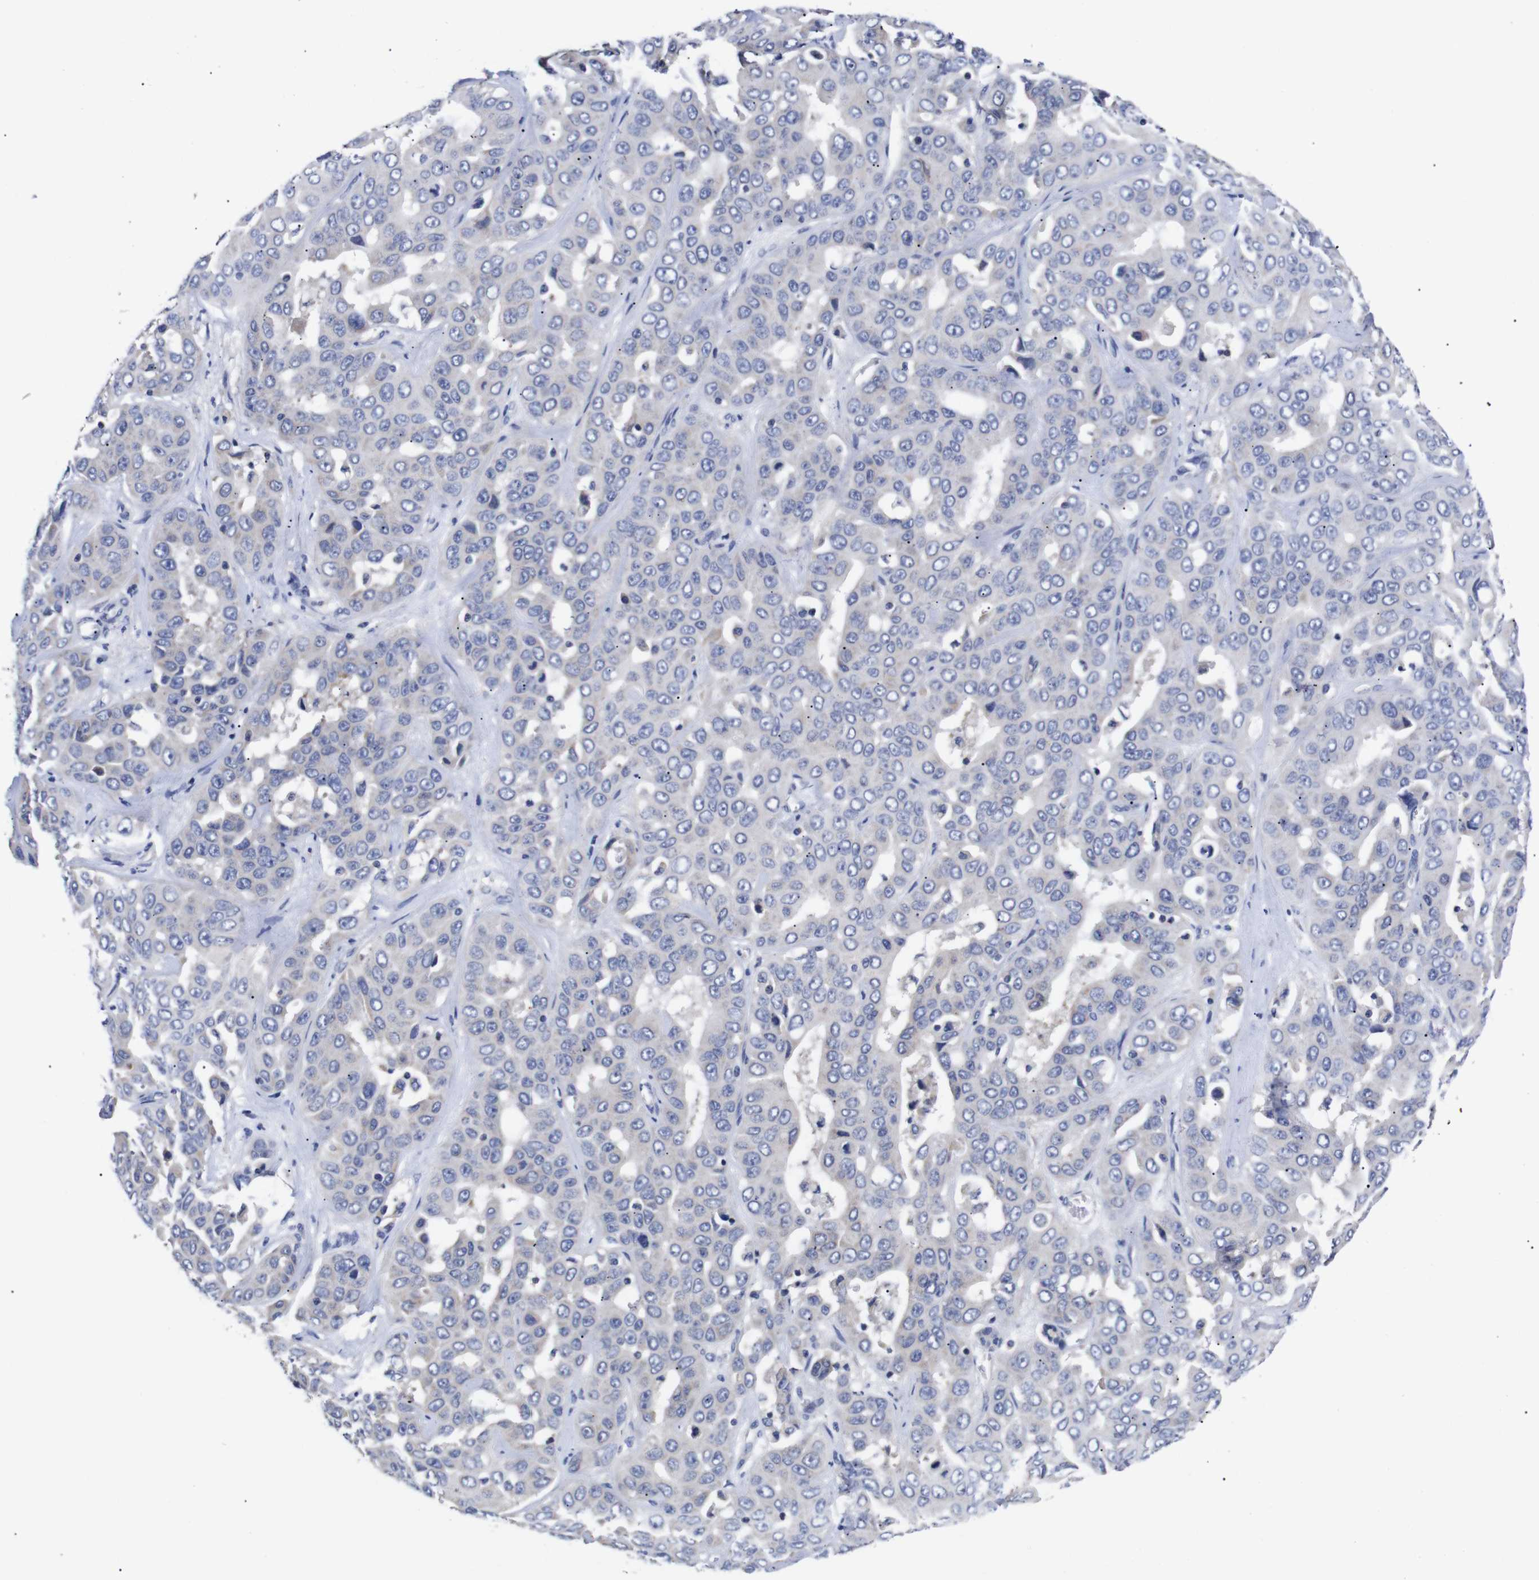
{"staining": {"intensity": "negative", "quantity": "none", "location": "none"}, "tissue": "liver cancer", "cell_type": "Tumor cells", "image_type": "cancer", "snomed": [{"axis": "morphology", "description": "Cholangiocarcinoma"}, {"axis": "topography", "description": "Liver"}], "caption": "Liver cancer was stained to show a protein in brown. There is no significant positivity in tumor cells. (DAB immunohistochemistry, high magnification).", "gene": "OPN3", "patient": {"sex": "female", "age": 52}}